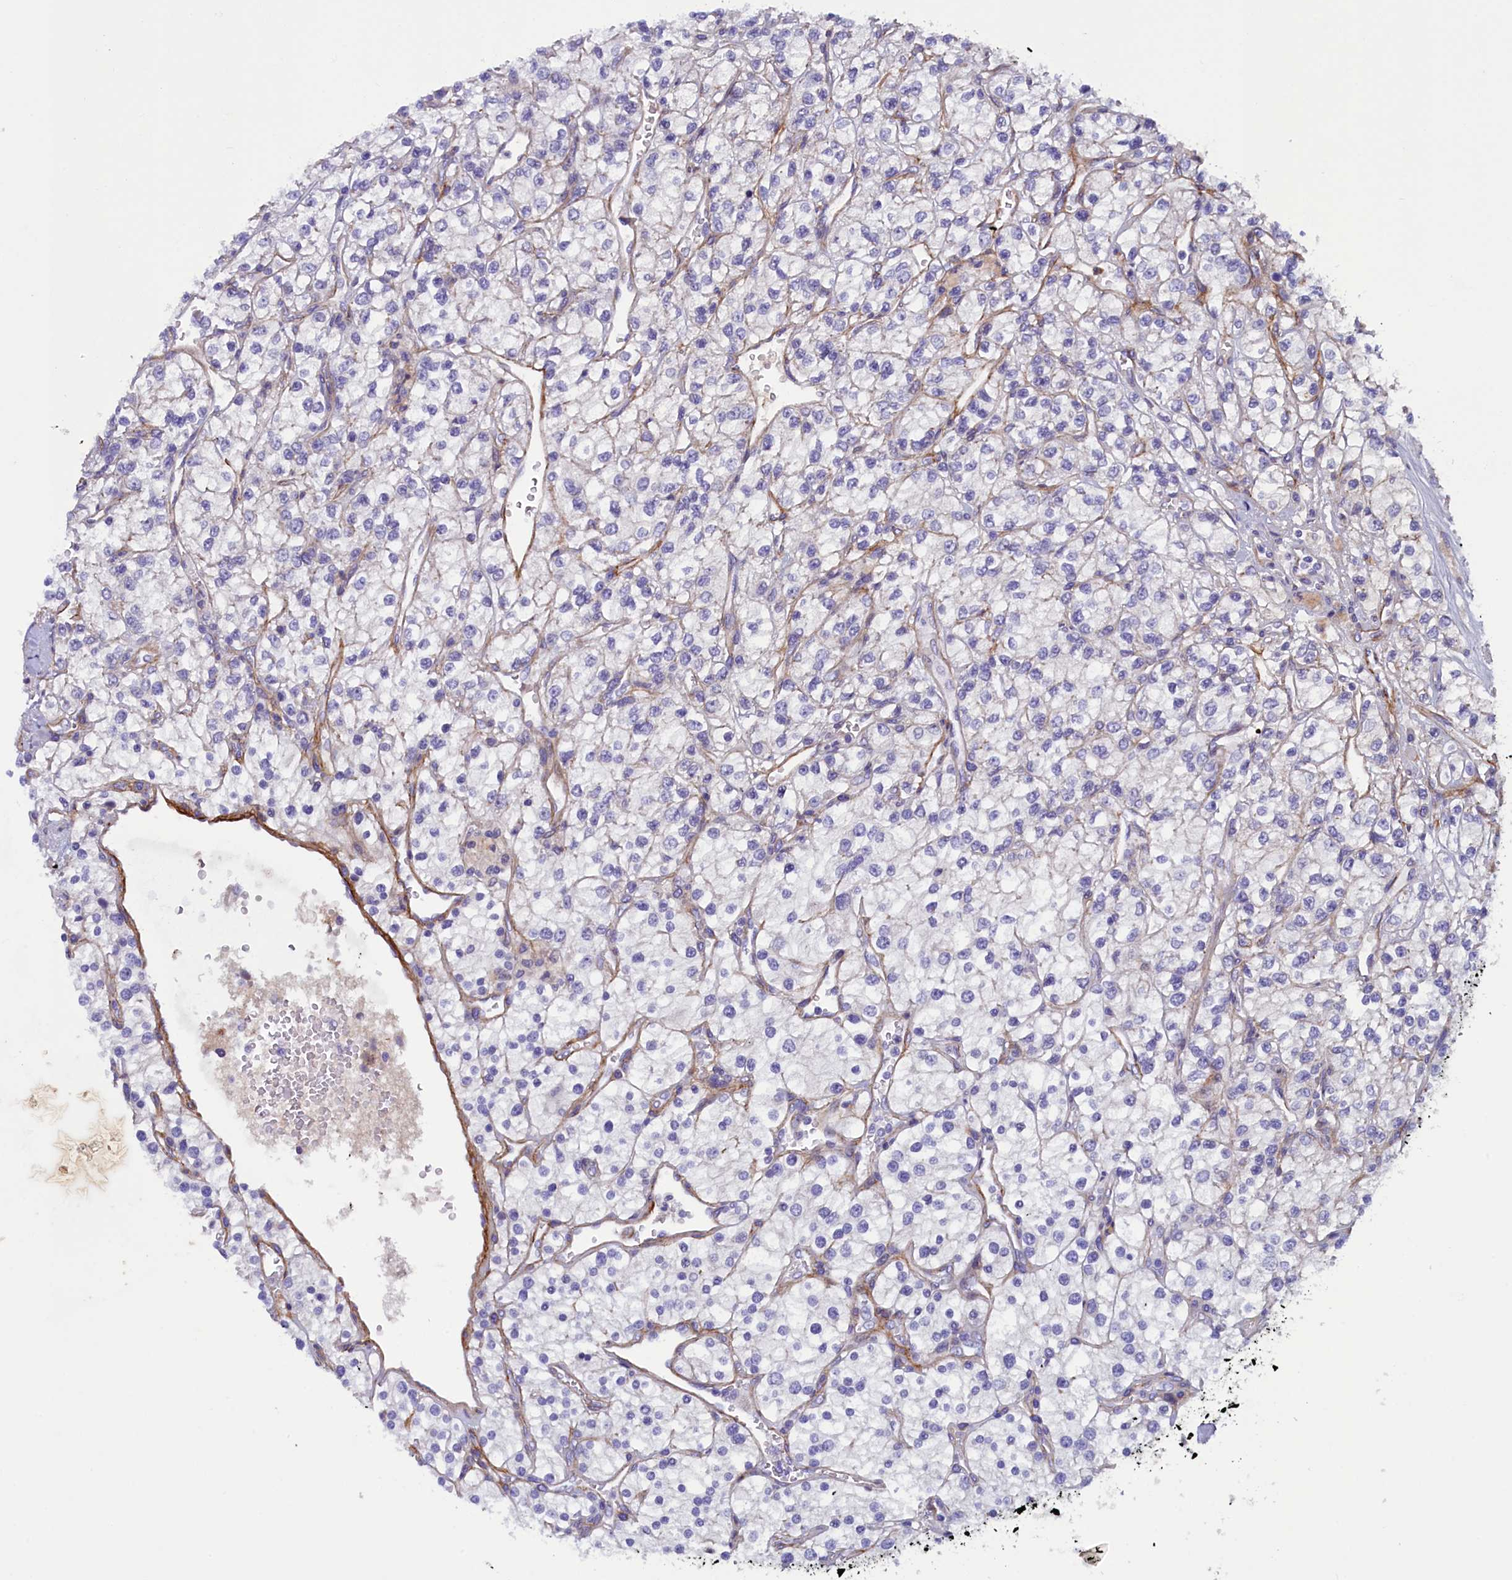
{"staining": {"intensity": "negative", "quantity": "none", "location": "none"}, "tissue": "renal cancer", "cell_type": "Tumor cells", "image_type": "cancer", "snomed": [{"axis": "morphology", "description": "Adenocarcinoma, NOS"}, {"axis": "topography", "description": "Kidney"}], "caption": "Tumor cells show no significant positivity in renal cancer (adenocarcinoma). (Stains: DAB (3,3'-diaminobenzidine) immunohistochemistry (IHC) with hematoxylin counter stain, Microscopy: brightfield microscopy at high magnification).", "gene": "LOXL1", "patient": {"sex": "male", "age": 80}}